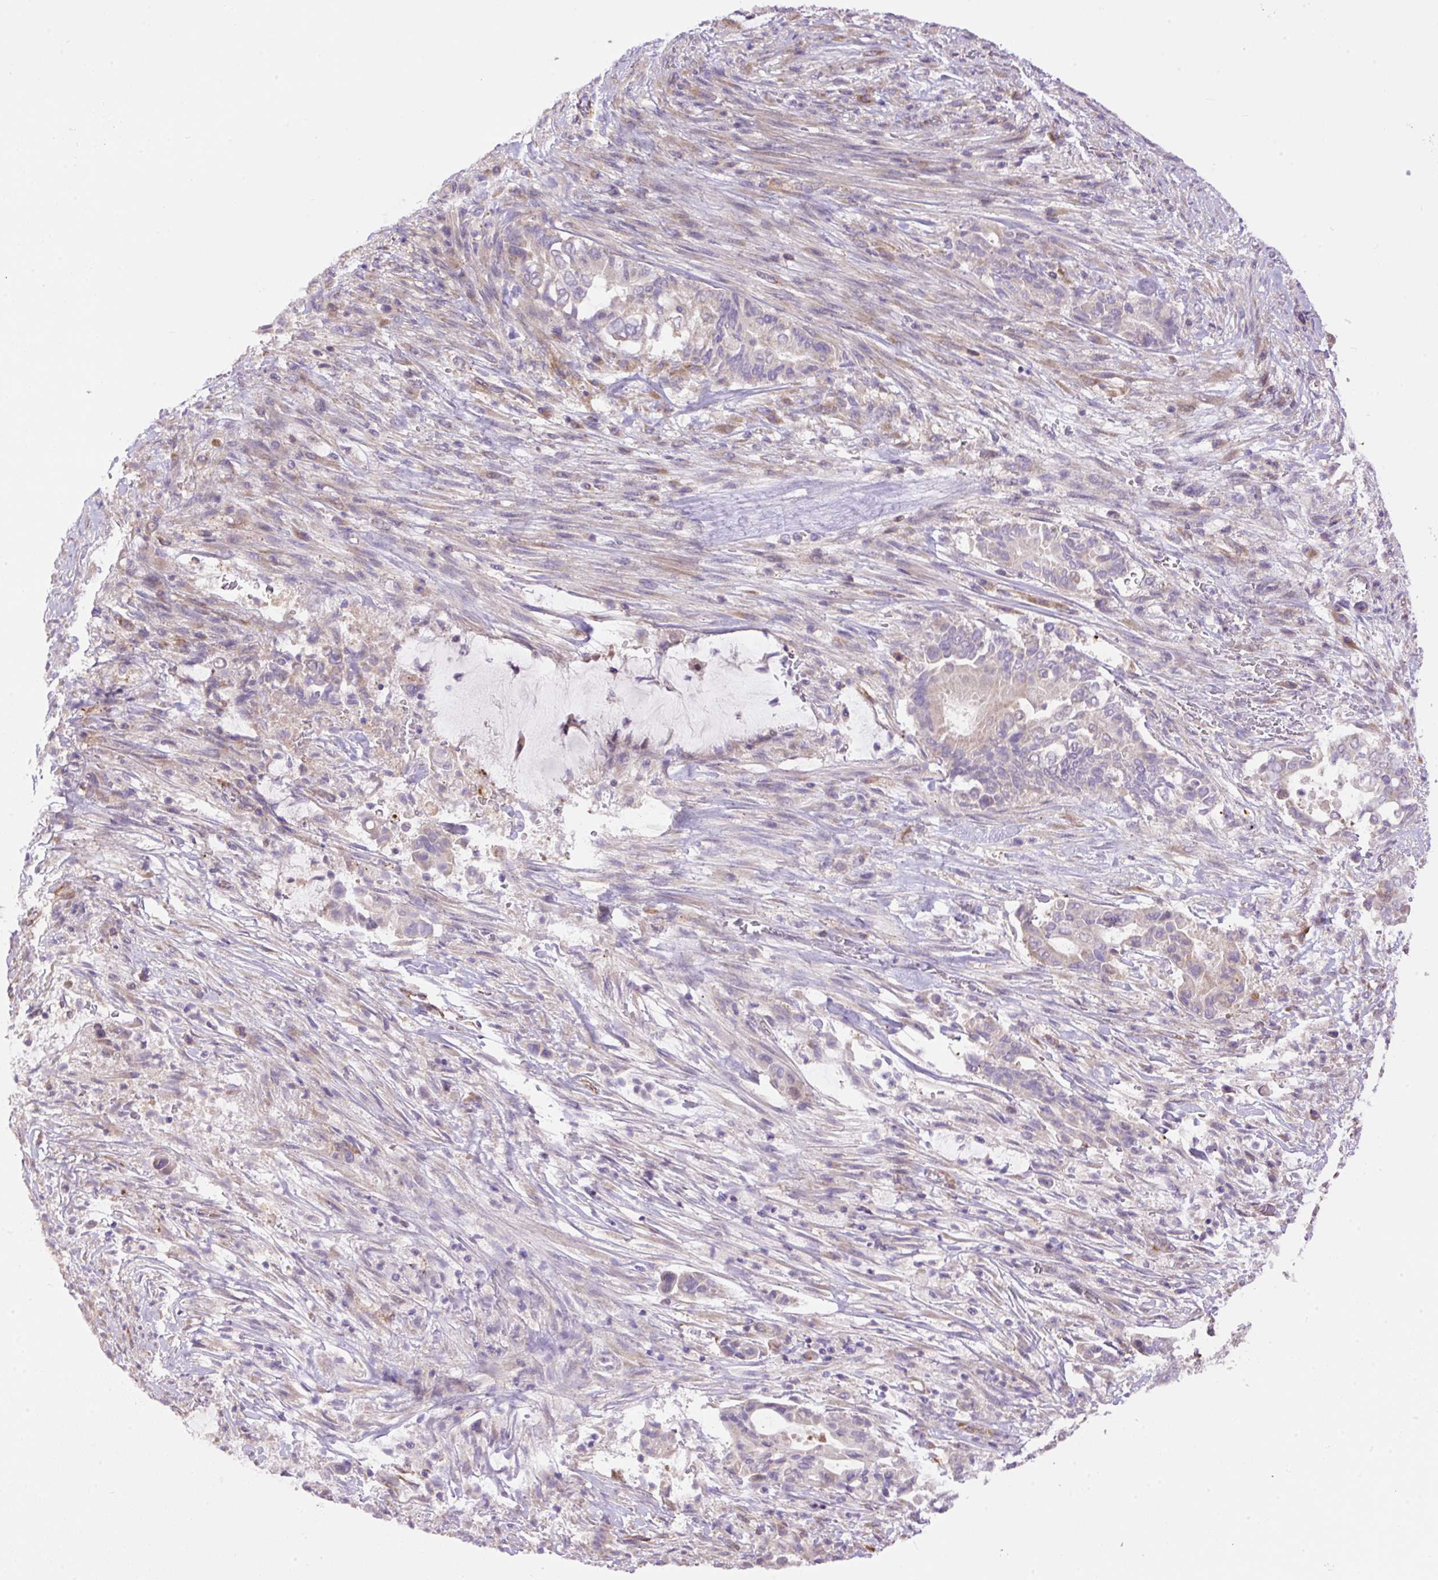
{"staining": {"intensity": "negative", "quantity": "none", "location": "none"}, "tissue": "pancreatic cancer", "cell_type": "Tumor cells", "image_type": "cancer", "snomed": [{"axis": "morphology", "description": "Adenocarcinoma, NOS"}, {"axis": "topography", "description": "Pancreas"}], "caption": "A histopathology image of human adenocarcinoma (pancreatic) is negative for staining in tumor cells.", "gene": "PPME1", "patient": {"sex": "male", "age": 68}}